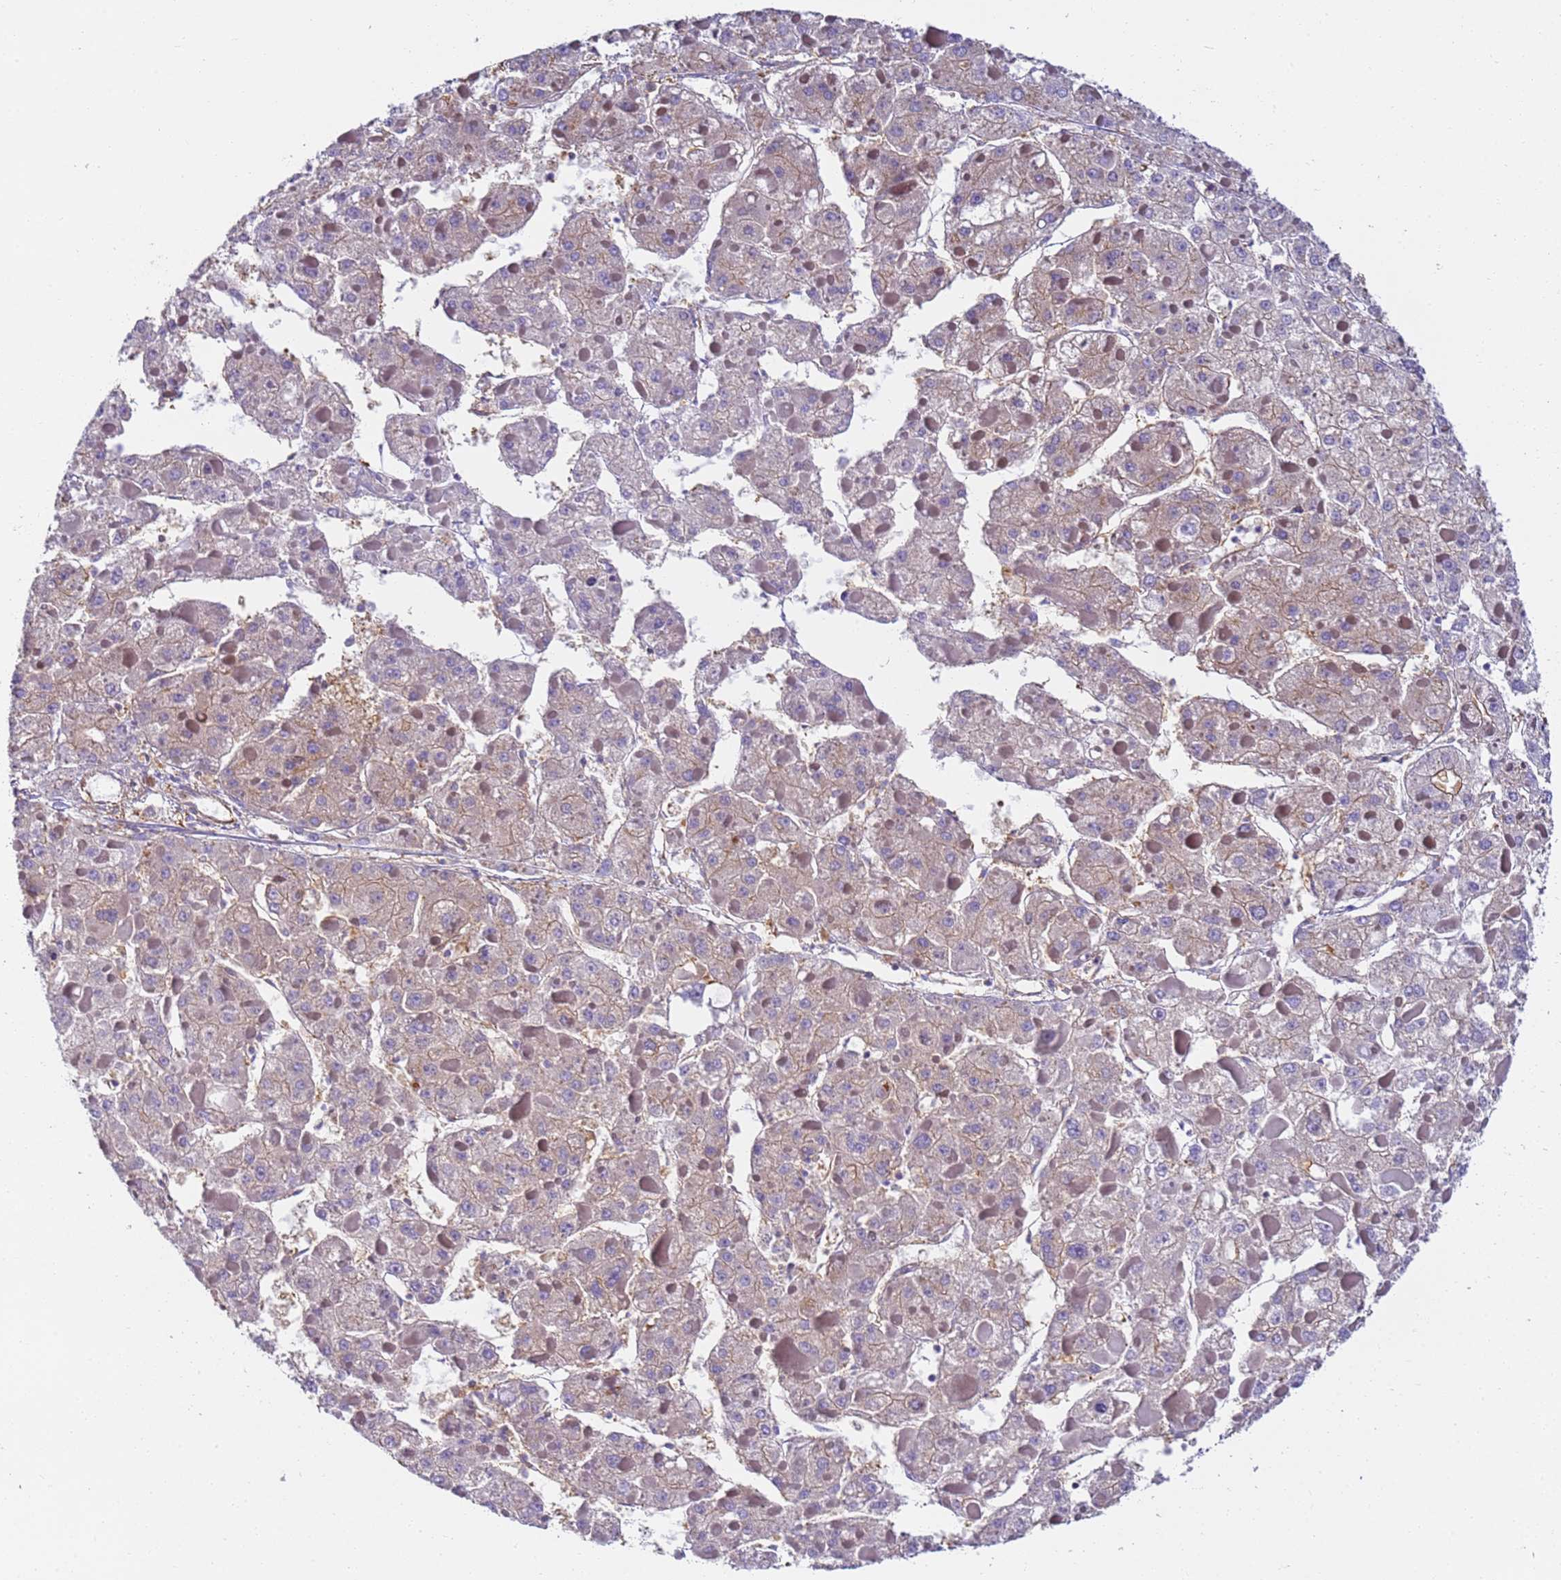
{"staining": {"intensity": "weak", "quantity": "<25%", "location": "cytoplasmic/membranous"}, "tissue": "liver cancer", "cell_type": "Tumor cells", "image_type": "cancer", "snomed": [{"axis": "morphology", "description": "Carcinoma, Hepatocellular, NOS"}, {"axis": "topography", "description": "Liver"}], "caption": "This is an IHC micrograph of liver cancer (hepatocellular carcinoma). There is no positivity in tumor cells.", "gene": "DYNC1I2", "patient": {"sex": "female", "age": 73}}